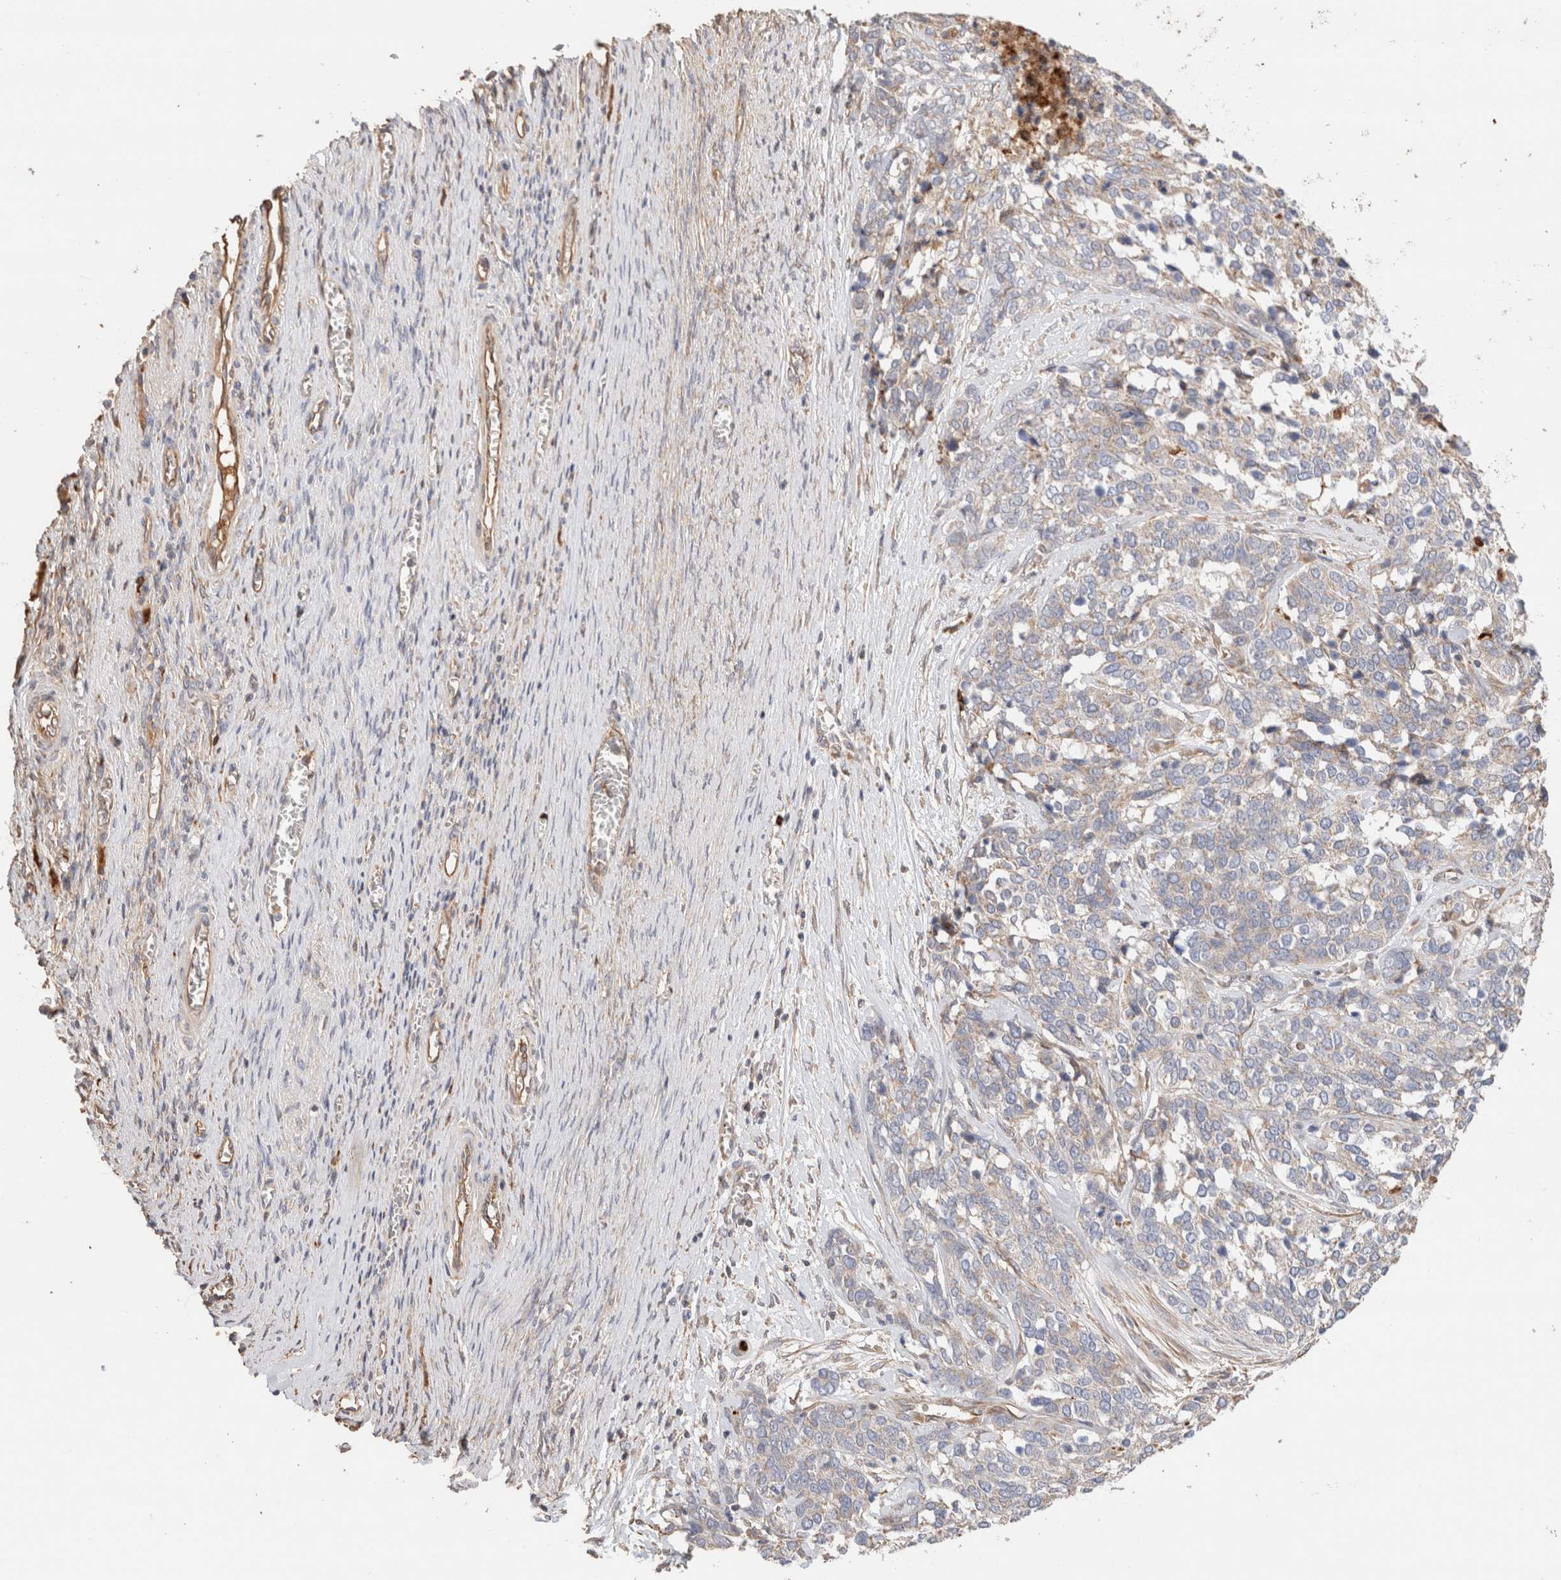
{"staining": {"intensity": "negative", "quantity": "none", "location": "none"}, "tissue": "ovarian cancer", "cell_type": "Tumor cells", "image_type": "cancer", "snomed": [{"axis": "morphology", "description": "Cystadenocarcinoma, serous, NOS"}, {"axis": "topography", "description": "Ovary"}], "caption": "Image shows no protein staining in tumor cells of ovarian cancer (serous cystadenocarcinoma) tissue. The staining is performed using DAB (3,3'-diaminobenzidine) brown chromogen with nuclei counter-stained in using hematoxylin.", "gene": "PROS1", "patient": {"sex": "female", "age": 44}}